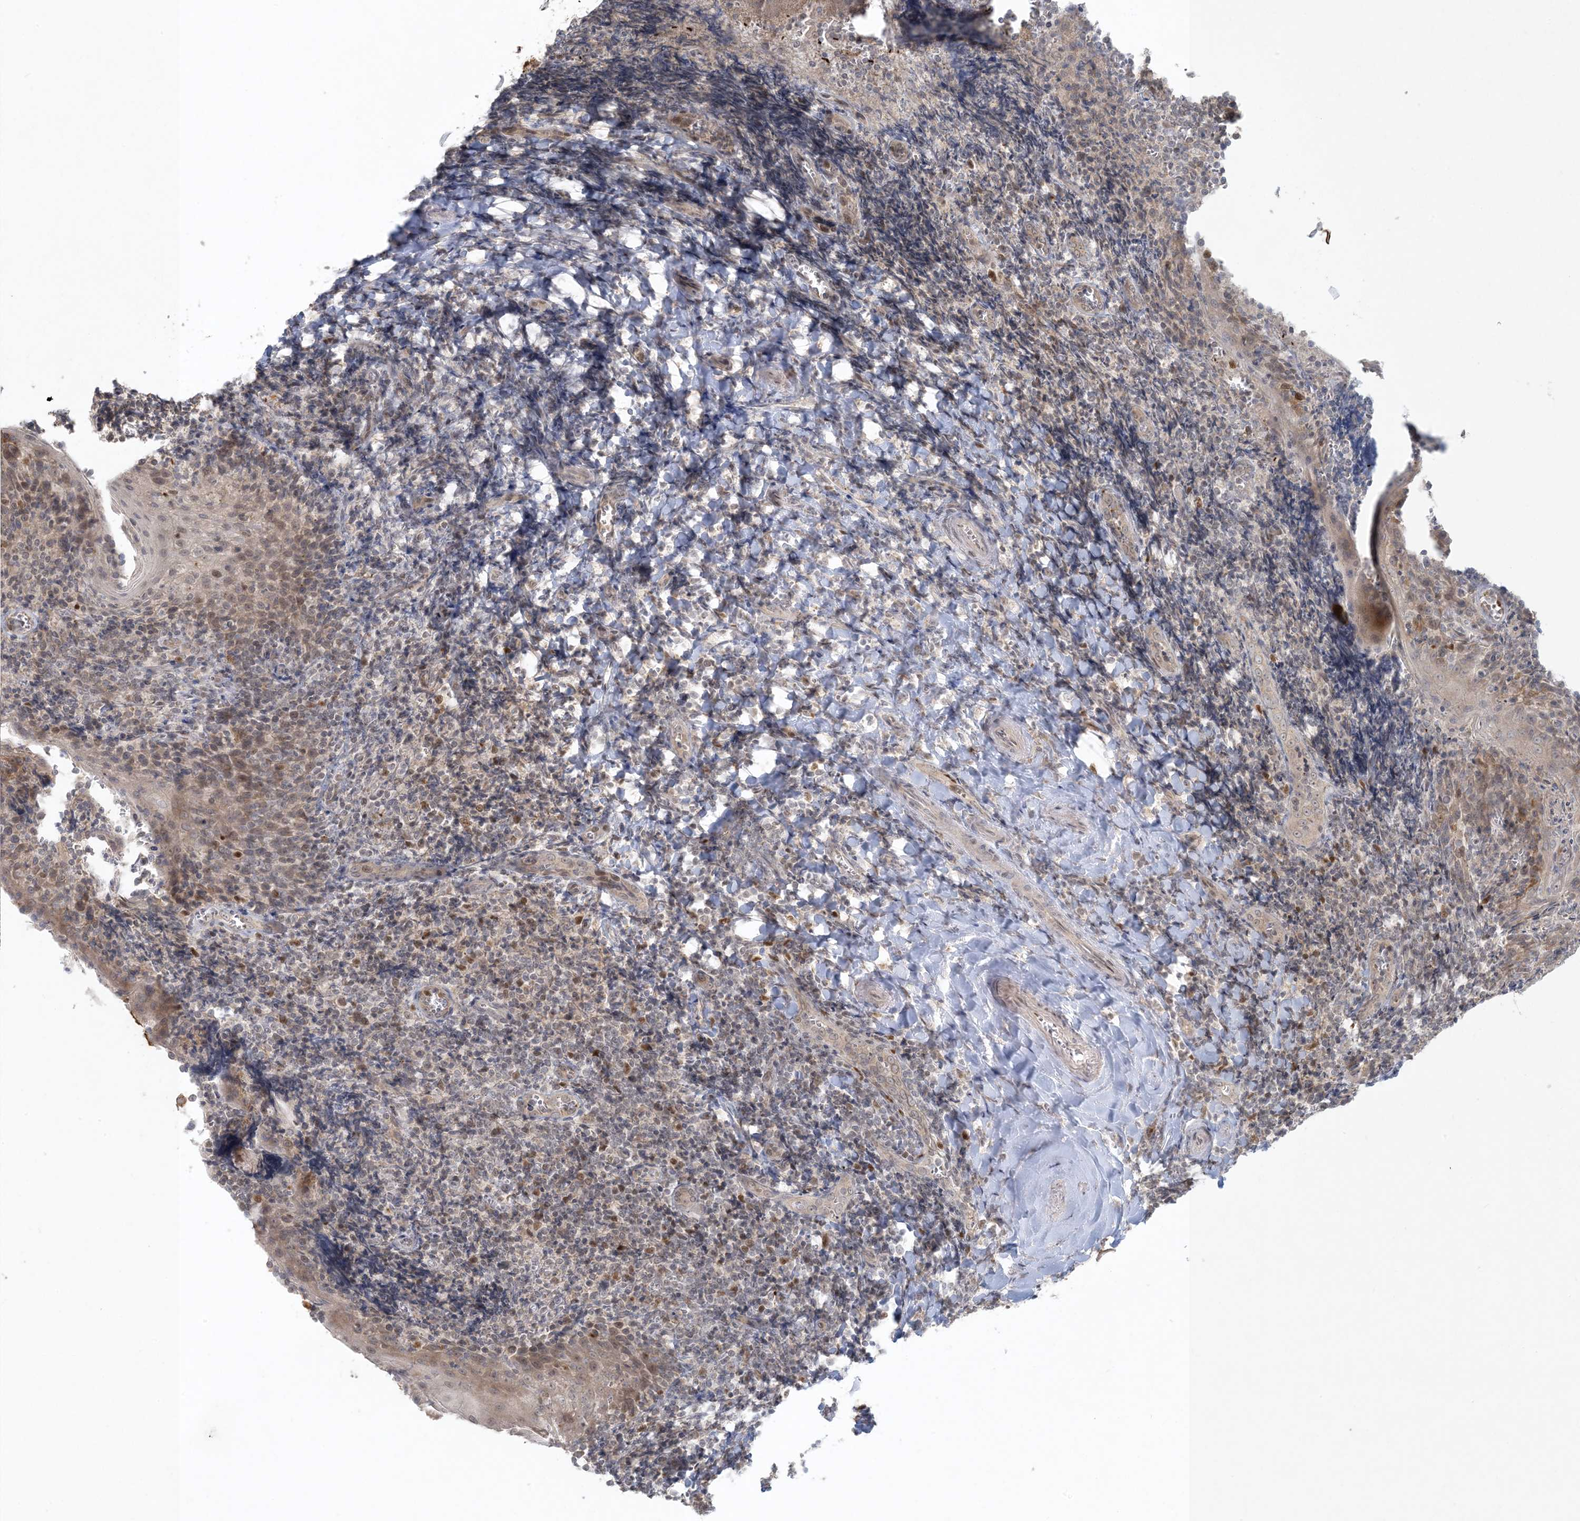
{"staining": {"intensity": "moderate", "quantity": "<25%", "location": "nuclear"}, "tissue": "tonsil", "cell_type": "Germinal center cells", "image_type": "normal", "snomed": [{"axis": "morphology", "description": "Normal tissue, NOS"}, {"axis": "topography", "description": "Tonsil"}], "caption": "A high-resolution histopathology image shows immunohistochemistry staining of benign tonsil, which demonstrates moderate nuclear staining in about <25% of germinal center cells.", "gene": "CTDNEP1", "patient": {"sex": "male", "age": 27}}